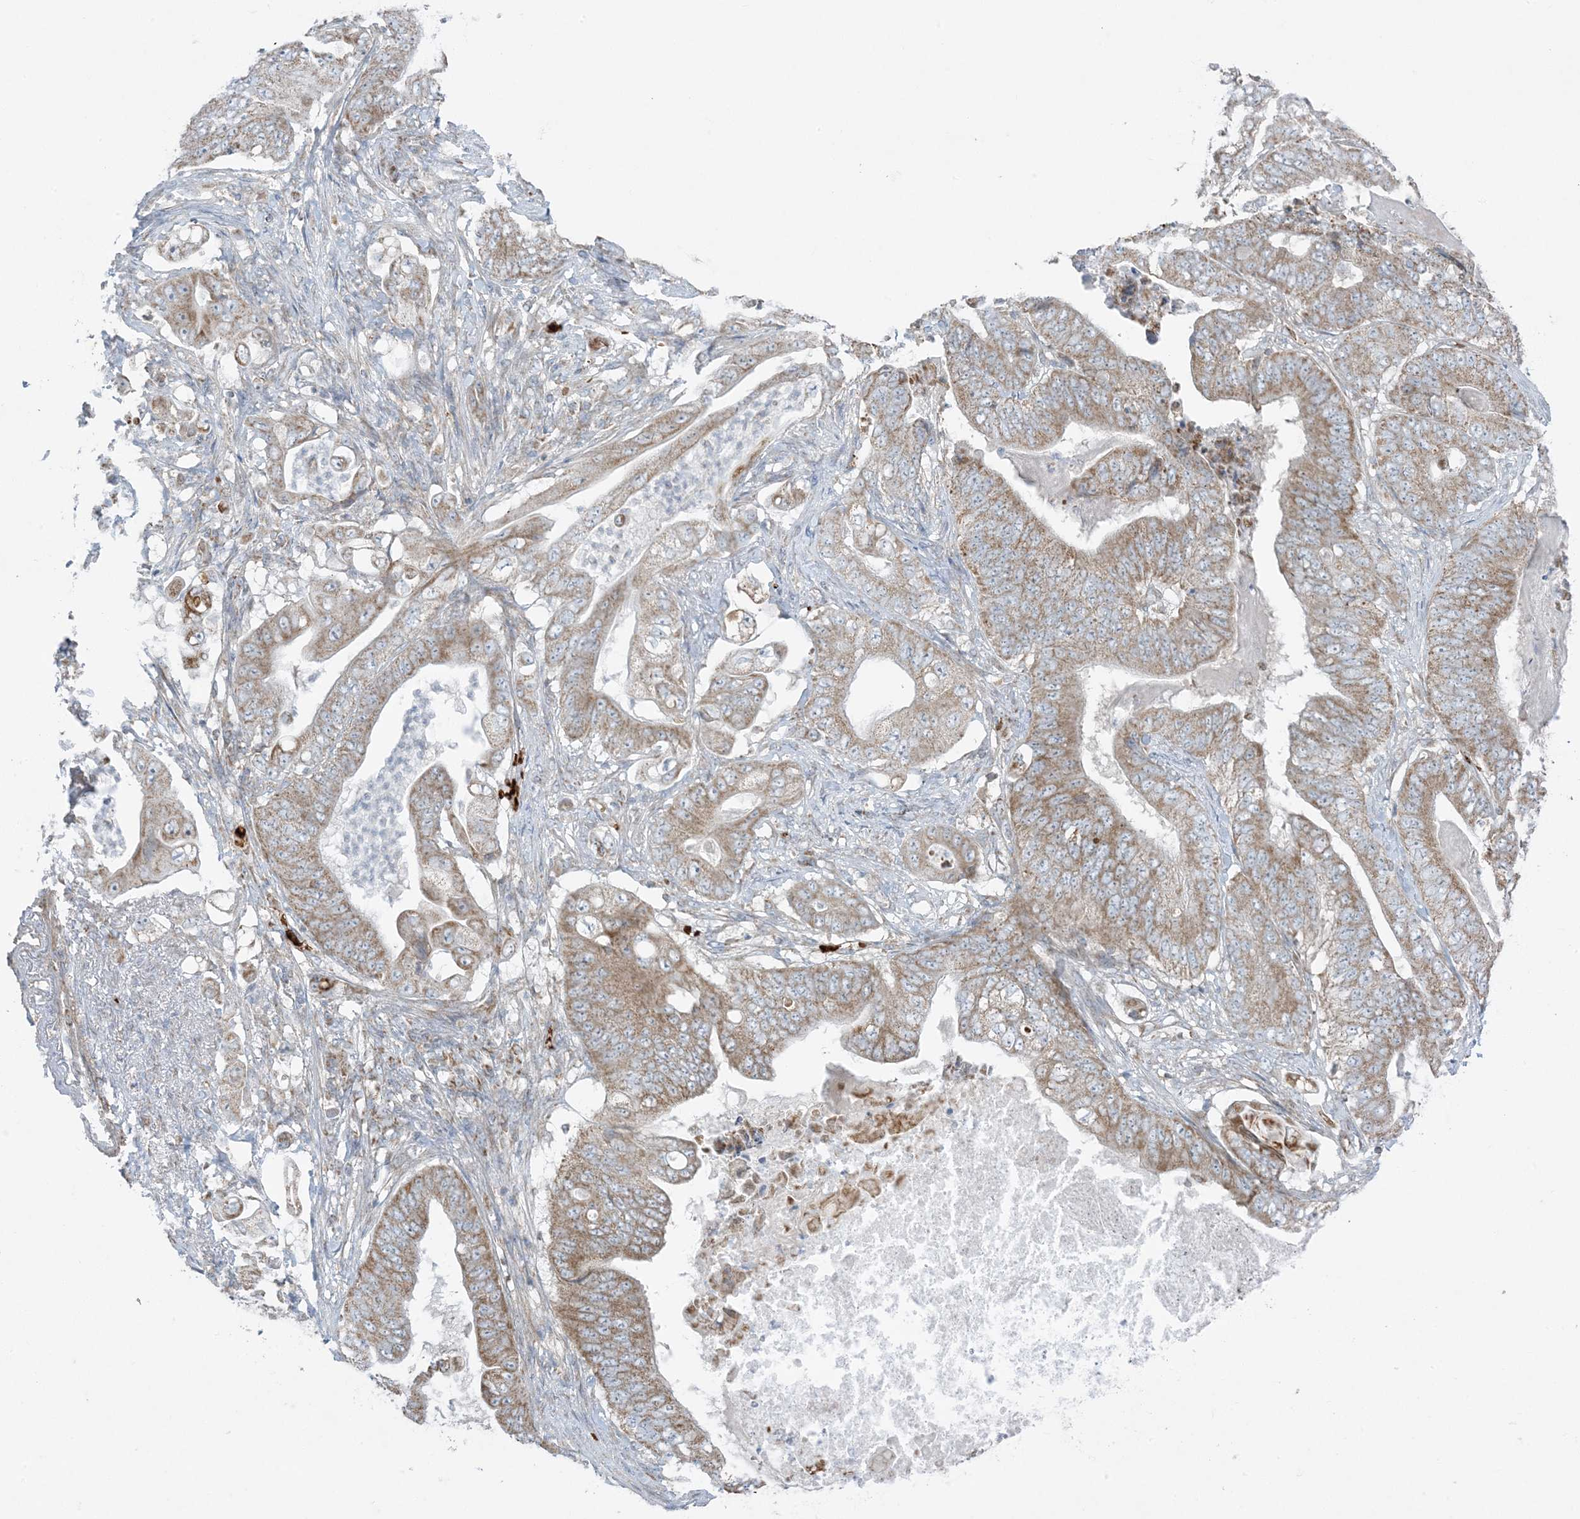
{"staining": {"intensity": "moderate", "quantity": ">75%", "location": "cytoplasmic/membranous"}, "tissue": "stomach cancer", "cell_type": "Tumor cells", "image_type": "cancer", "snomed": [{"axis": "morphology", "description": "Adenocarcinoma, NOS"}, {"axis": "topography", "description": "Stomach"}], "caption": "About >75% of tumor cells in stomach cancer (adenocarcinoma) exhibit moderate cytoplasmic/membranous protein expression as visualized by brown immunohistochemical staining.", "gene": "PIK3R4", "patient": {"sex": "female", "age": 73}}